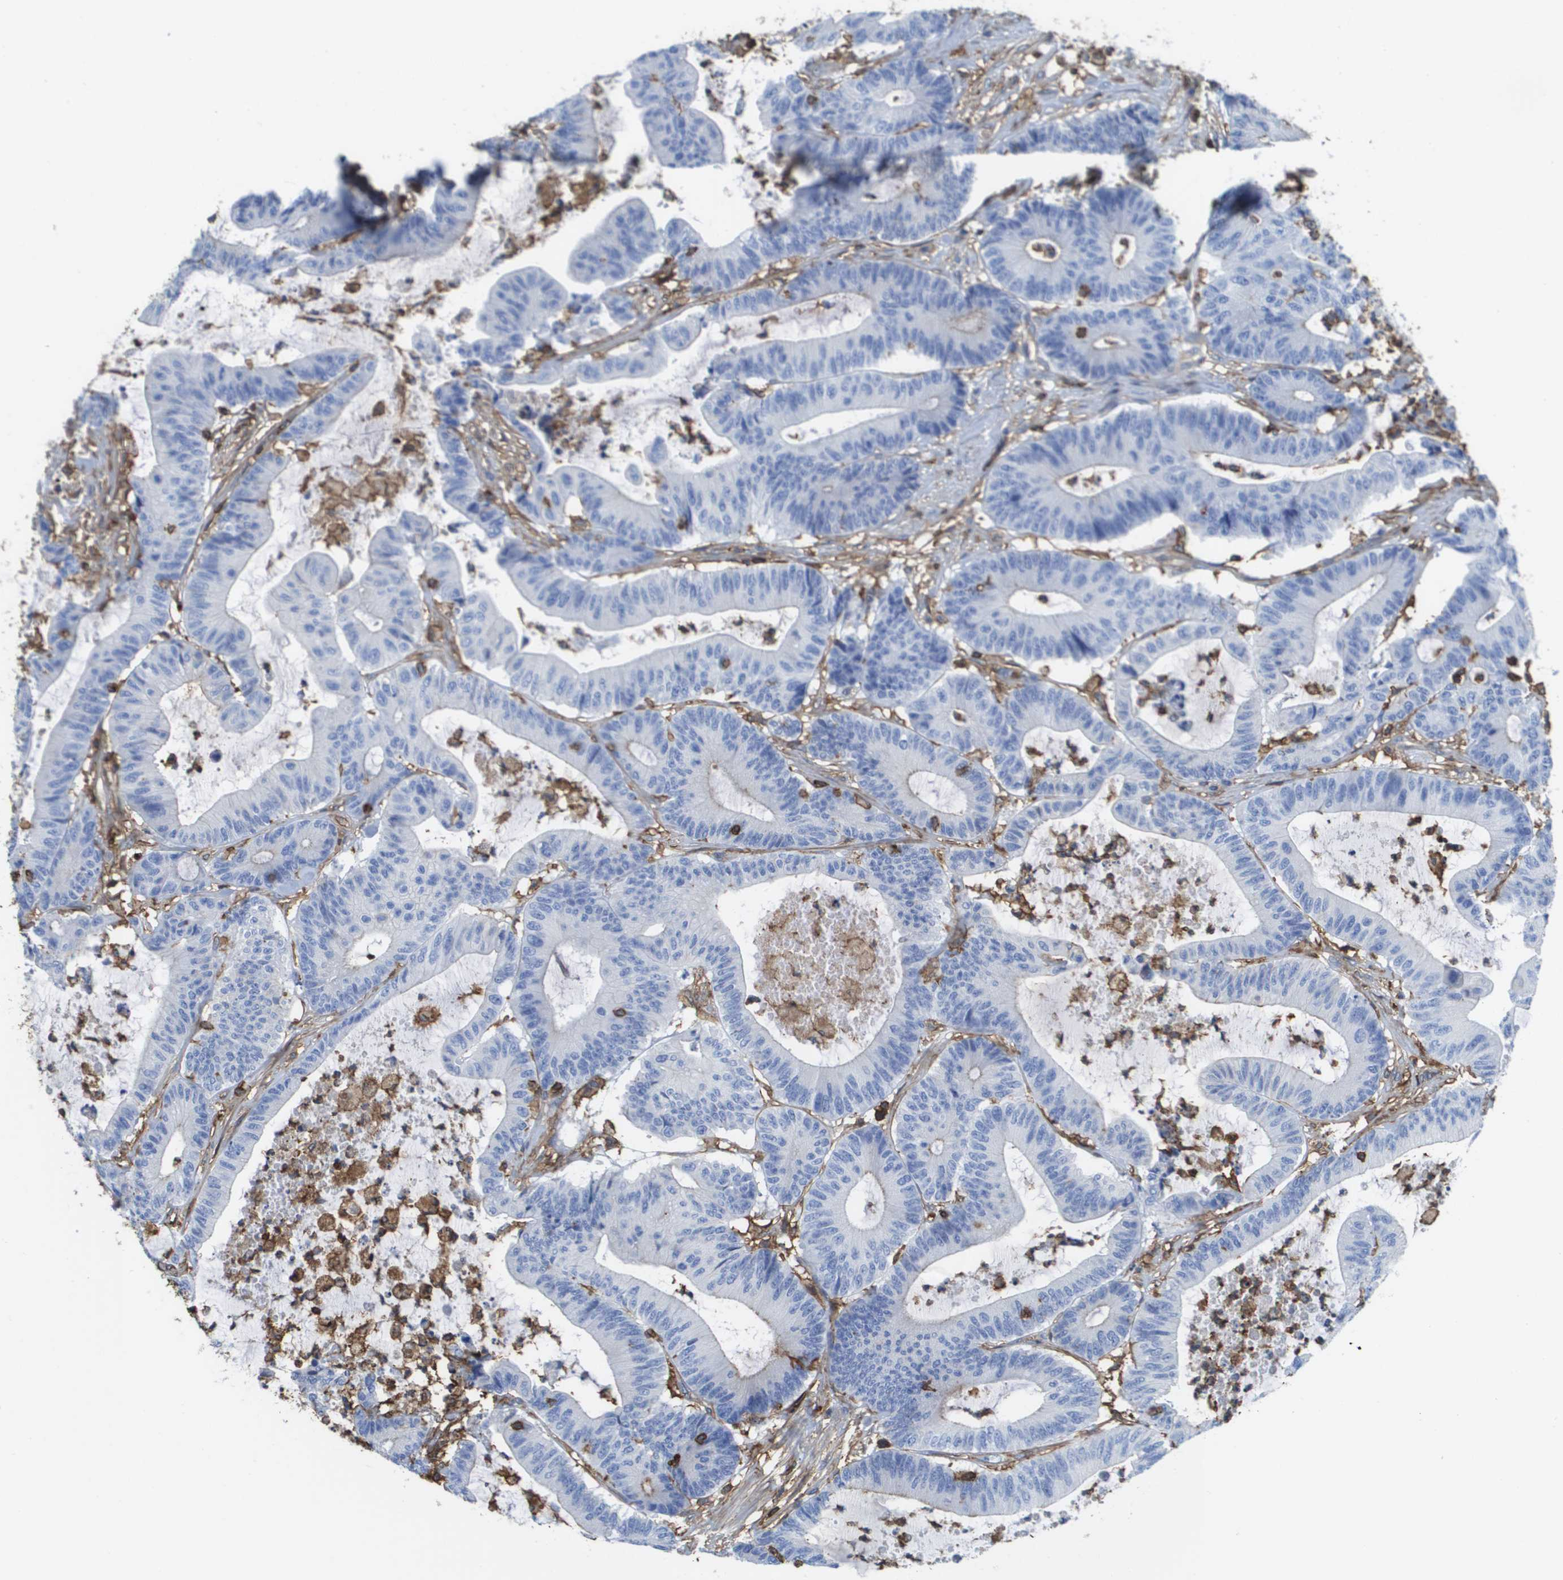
{"staining": {"intensity": "negative", "quantity": "none", "location": "none"}, "tissue": "colorectal cancer", "cell_type": "Tumor cells", "image_type": "cancer", "snomed": [{"axis": "morphology", "description": "Adenocarcinoma, NOS"}, {"axis": "topography", "description": "Colon"}], "caption": "Photomicrograph shows no protein expression in tumor cells of adenocarcinoma (colorectal) tissue.", "gene": "PASK", "patient": {"sex": "female", "age": 84}}